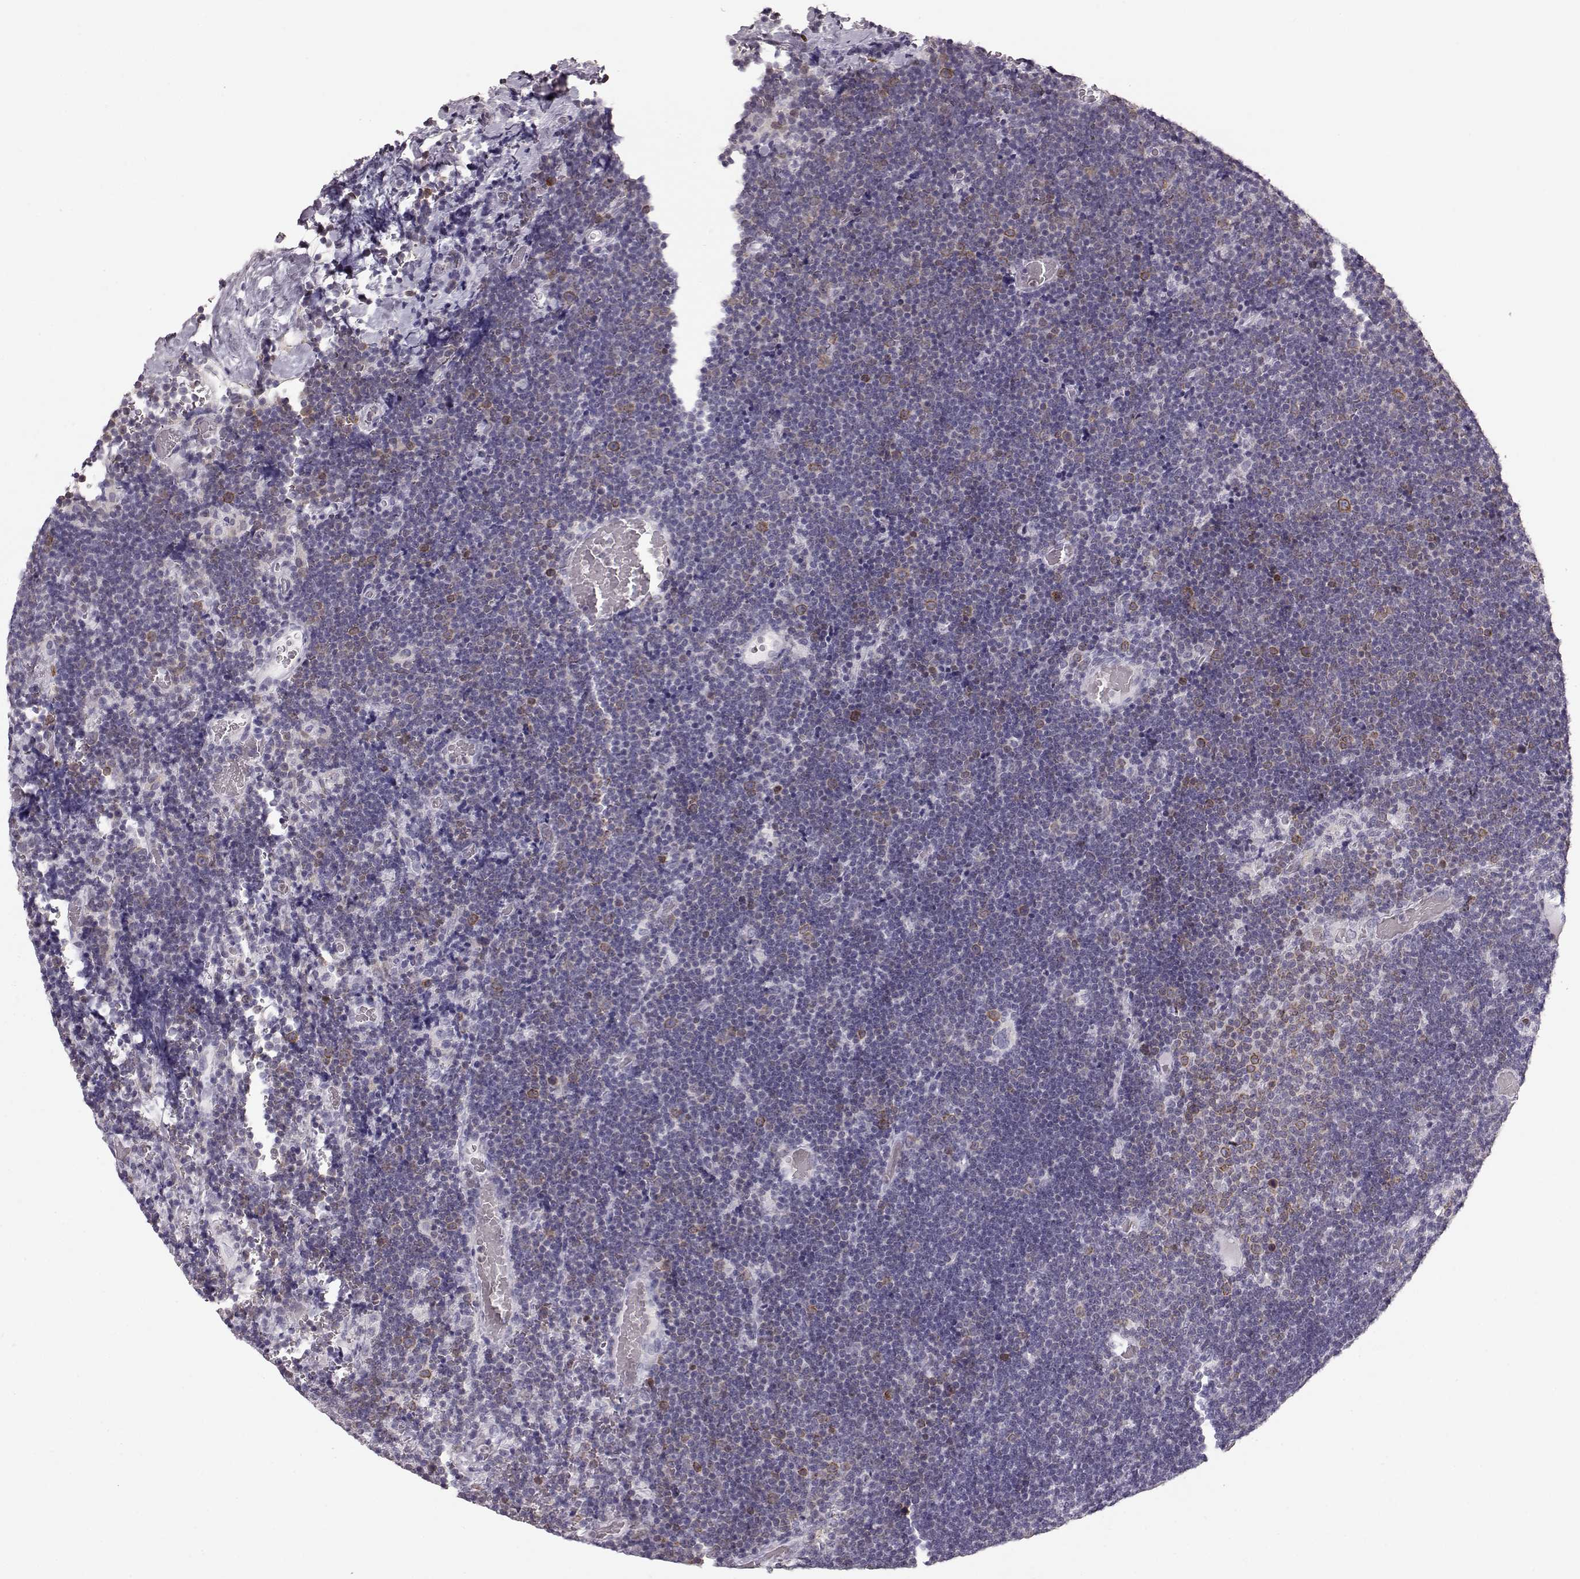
{"staining": {"intensity": "negative", "quantity": "none", "location": "none"}, "tissue": "lymphoma", "cell_type": "Tumor cells", "image_type": "cancer", "snomed": [{"axis": "morphology", "description": "Malignant lymphoma, non-Hodgkin's type, Low grade"}, {"axis": "topography", "description": "Brain"}], "caption": "DAB immunohistochemical staining of low-grade malignant lymphoma, non-Hodgkin's type displays no significant expression in tumor cells.", "gene": "ELOVL5", "patient": {"sex": "female", "age": 66}}